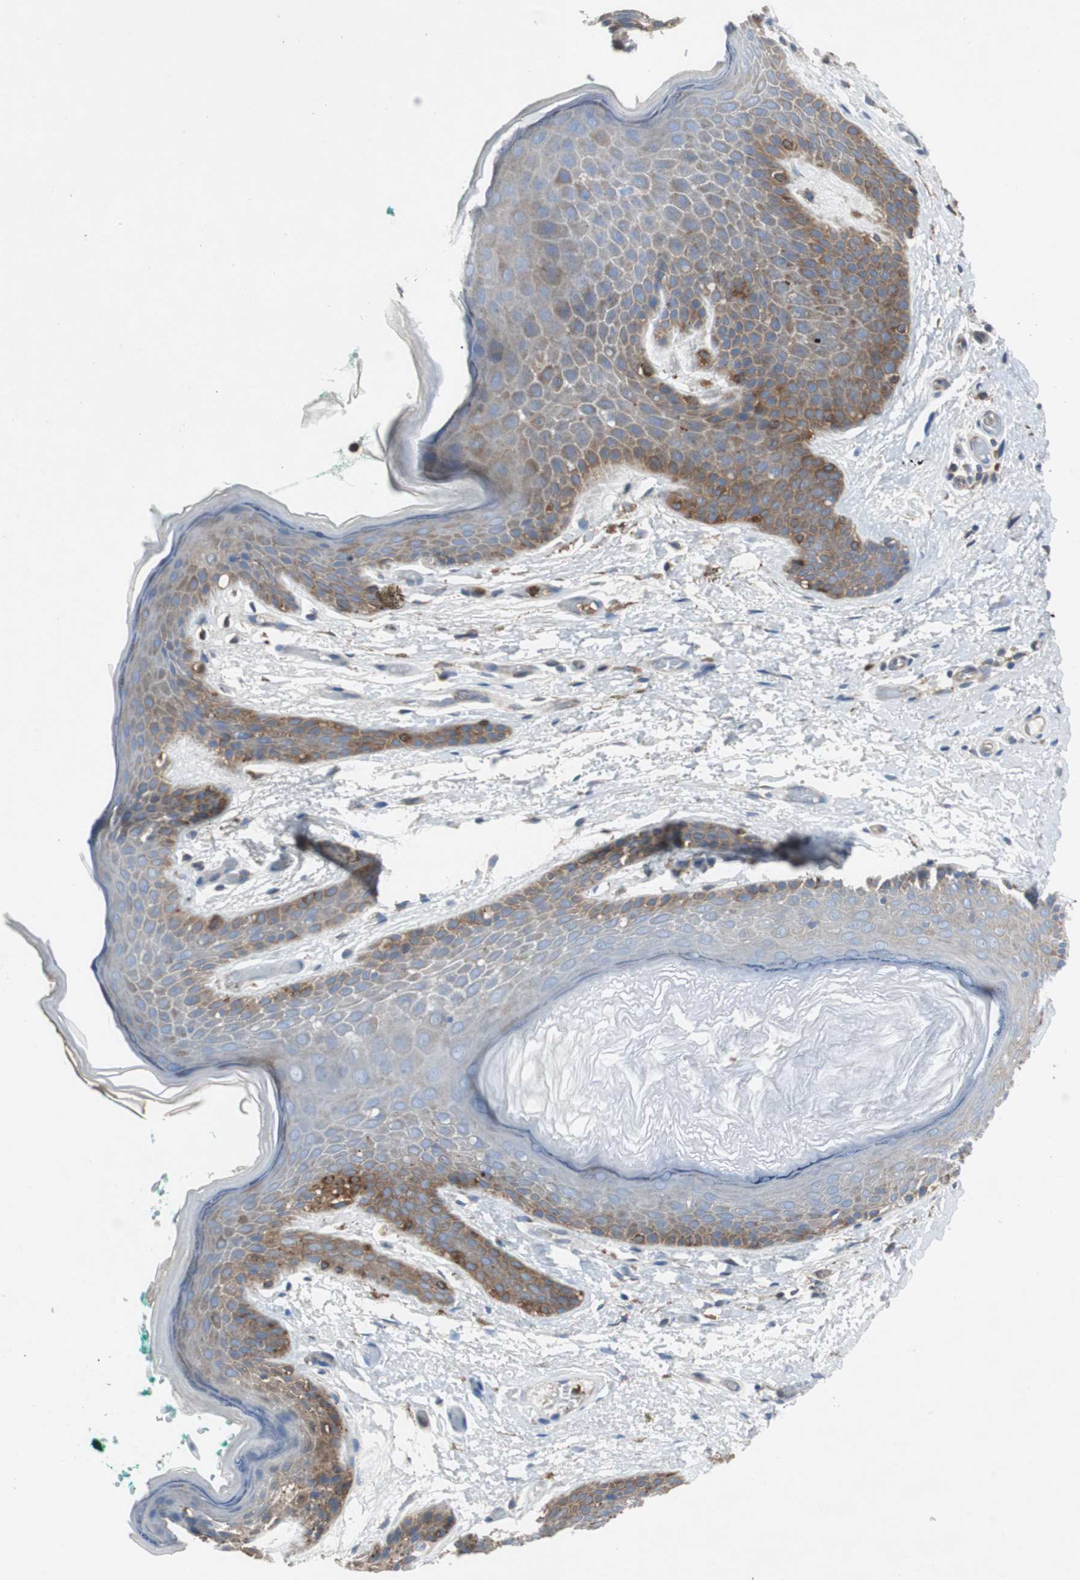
{"staining": {"intensity": "moderate", "quantity": "25%-75%", "location": "cytoplasmic/membranous"}, "tissue": "skin", "cell_type": "Epidermal cells", "image_type": "normal", "snomed": [{"axis": "morphology", "description": "Normal tissue, NOS"}, {"axis": "topography", "description": "Anal"}], "caption": "A brown stain labels moderate cytoplasmic/membranous staining of a protein in epidermal cells of unremarkable skin. (DAB IHC with brightfield microscopy, high magnification).", "gene": "GYS1", "patient": {"sex": "male", "age": 74}}